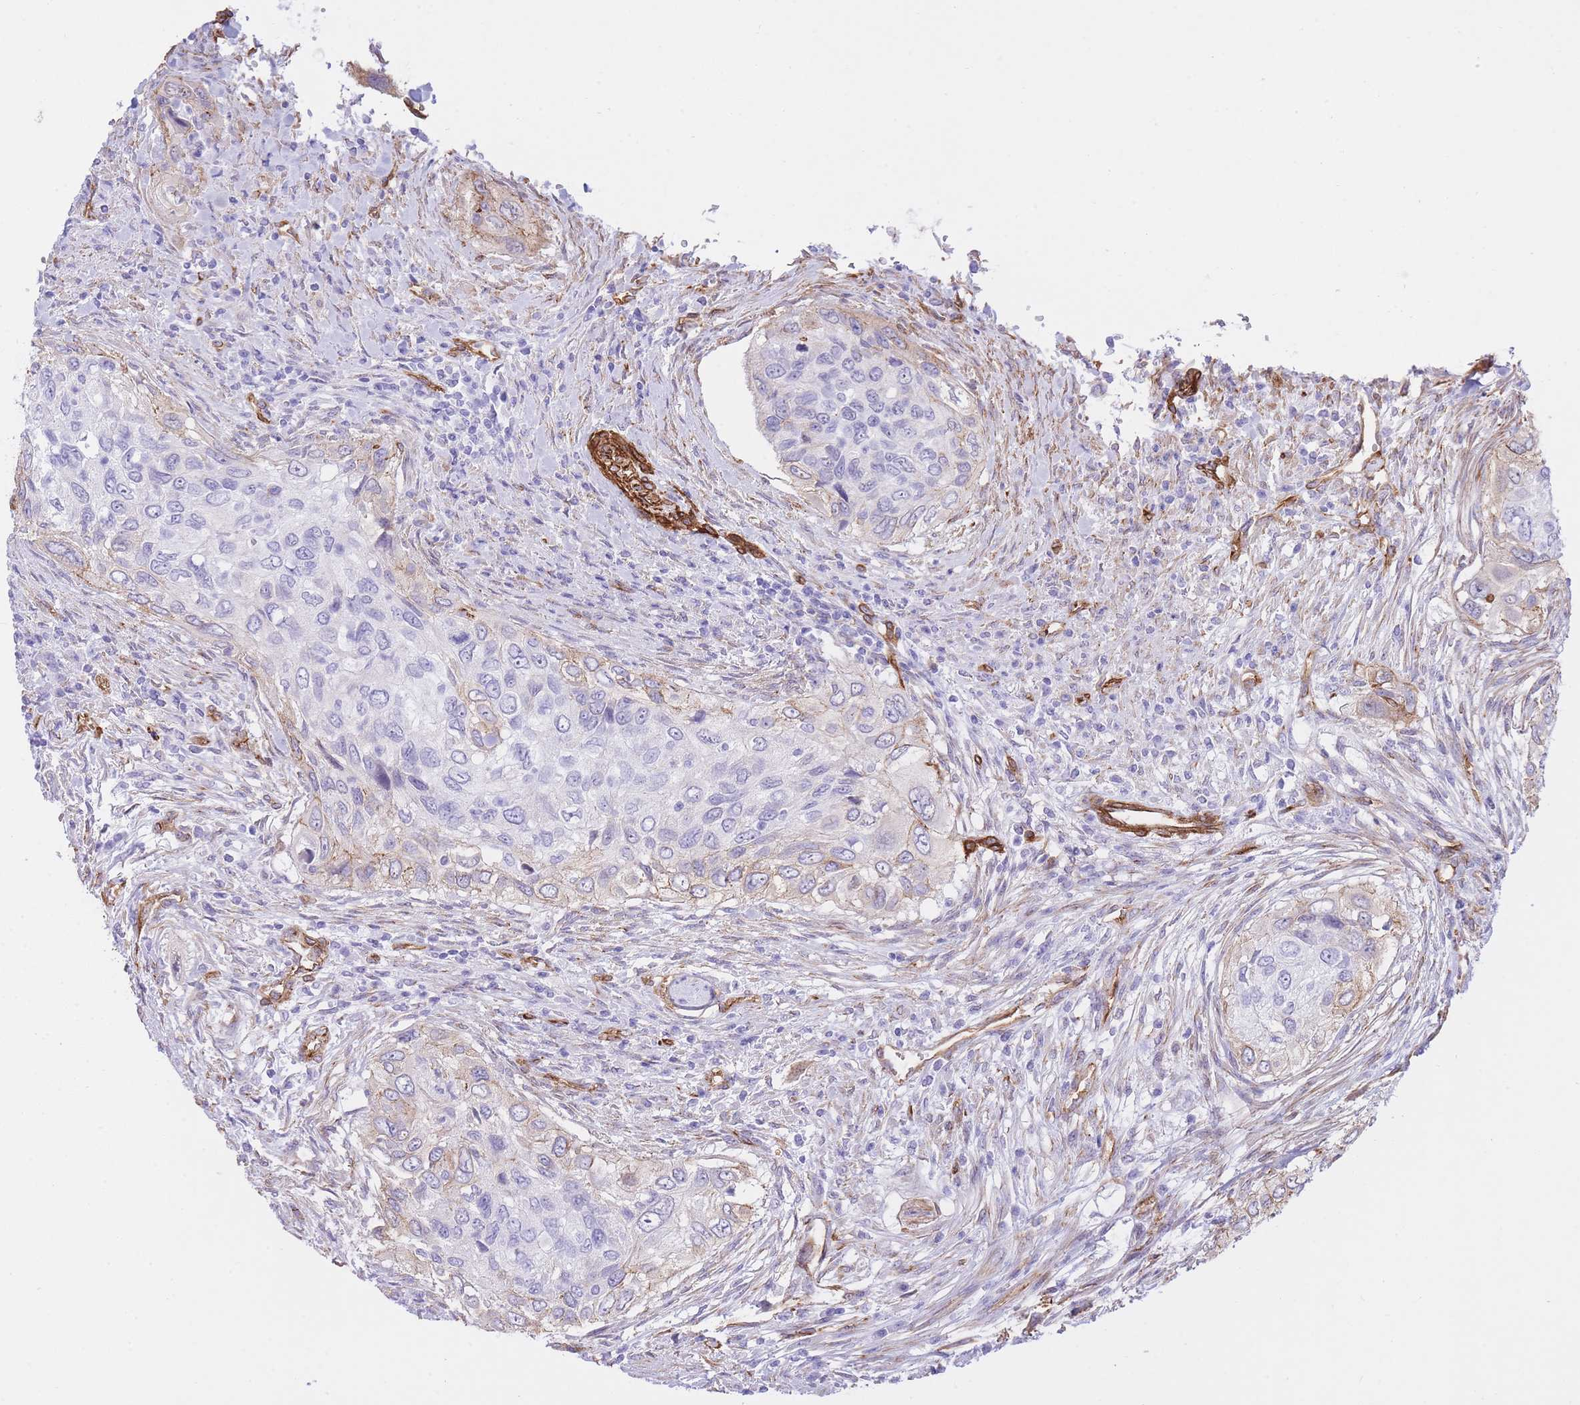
{"staining": {"intensity": "negative", "quantity": "none", "location": "none"}, "tissue": "urothelial cancer", "cell_type": "Tumor cells", "image_type": "cancer", "snomed": [{"axis": "morphology", "description": "Urothelial carcinoma, High grade"}, {"axis": "topography", "description": "Urinary bladder"}], "caption": "Immunohistochemistry photomicrograph of neoplastic tissue: human urothelial carcinoma (high-grade) stained with DAB (3,3'-diaminobenzidine) reveals no significant protein staining in tumor cells.", "gene": "CAVIN1", "patient": {"sex": "female", "age": 60}}